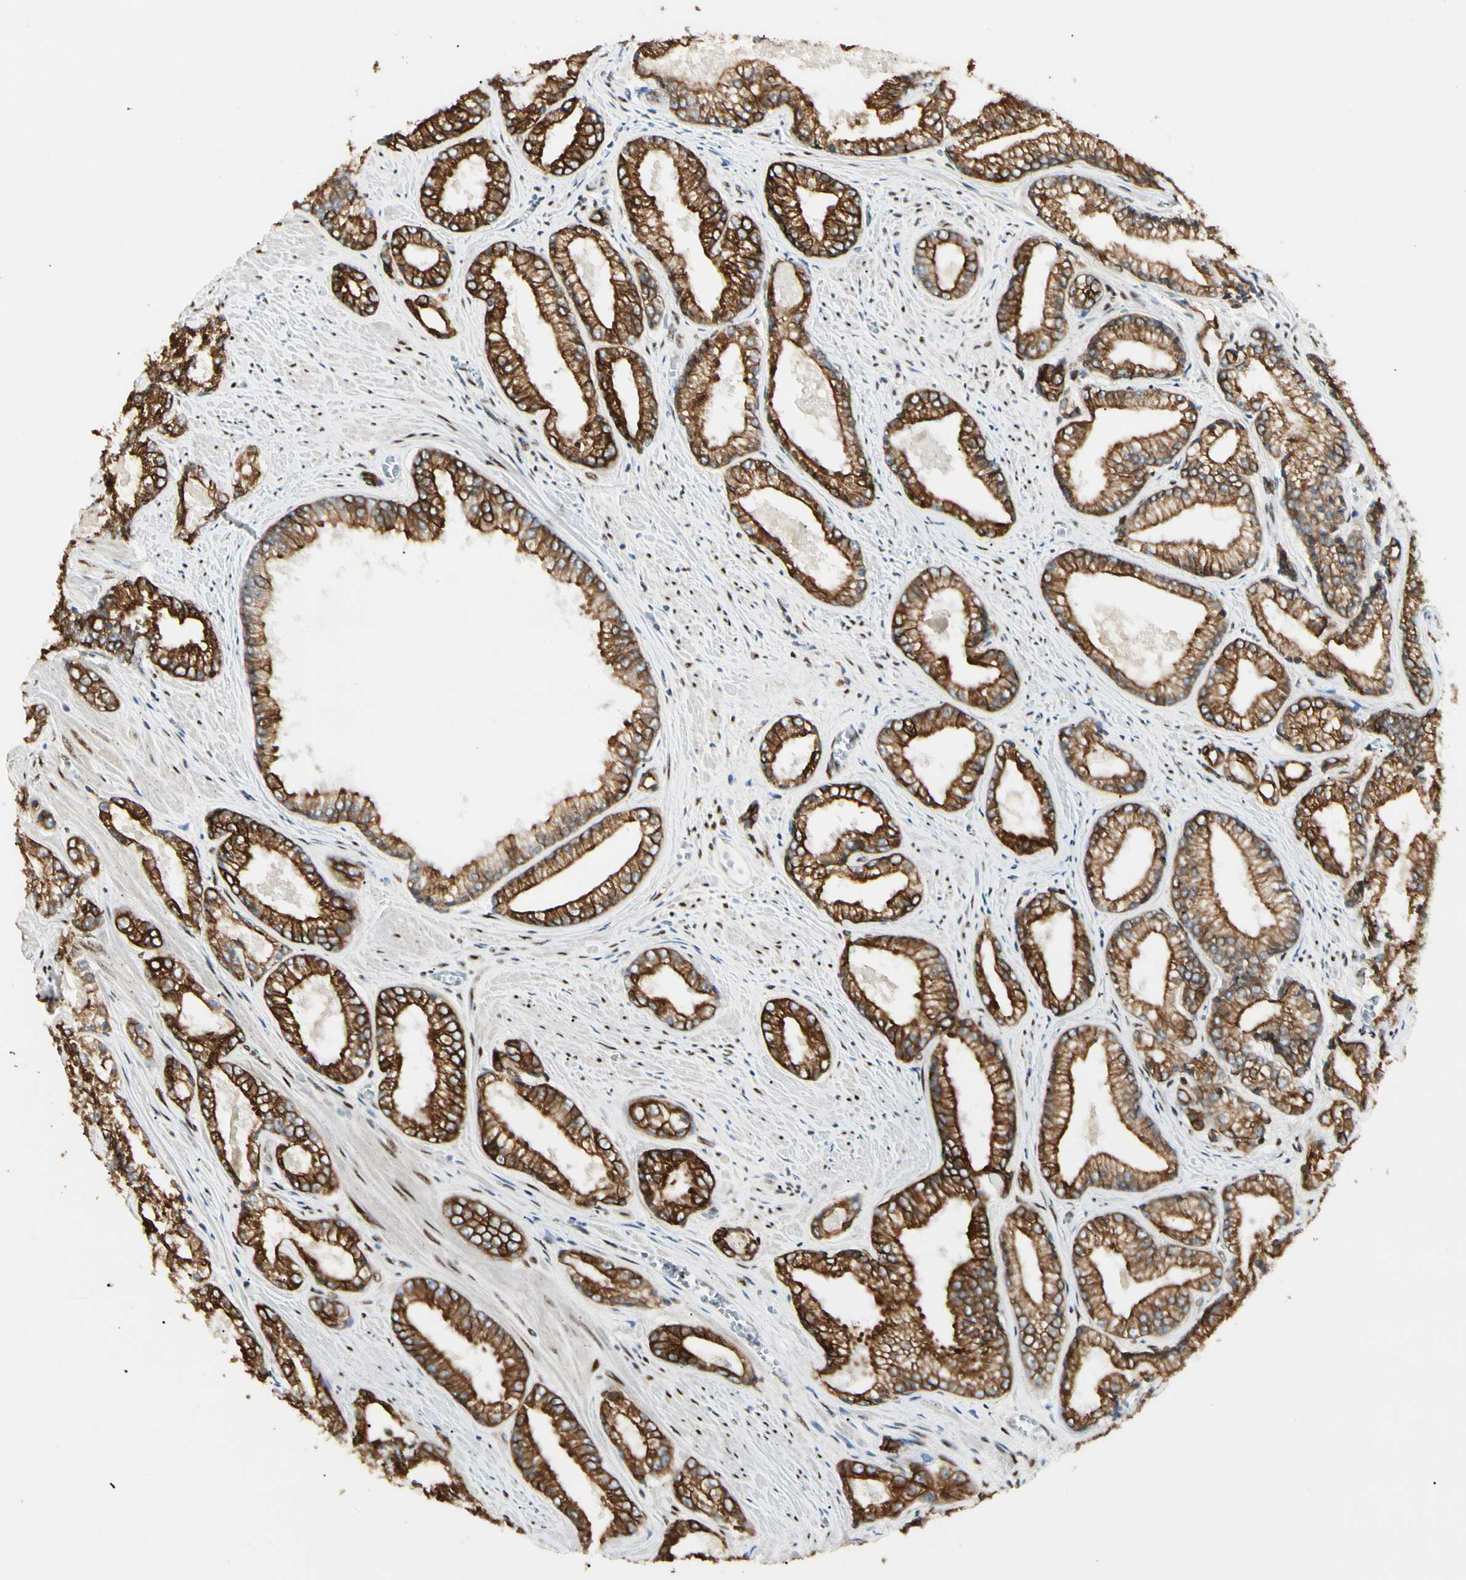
{"staining": {"intensity": "strong", "quantity": ">75%", "location": "cytoplasmic/membranous"}, "tissue": "prostate cancer", "cell_type": "Tumor cells", "image_type": "cancer", "snomed": [{"axis": "morphology", "description": "Adenocarcinoma, Low grade"}, {"axis": "topography", "description": "Prostate"}], "caption": "Strong cytoplasmic/membranous protein positivity is present in about >75% of tumor cells in low-grade adenocarcinoma (prostate).", "gene": "ATXN1", "patient": {"sex": "male", "age": 64}}